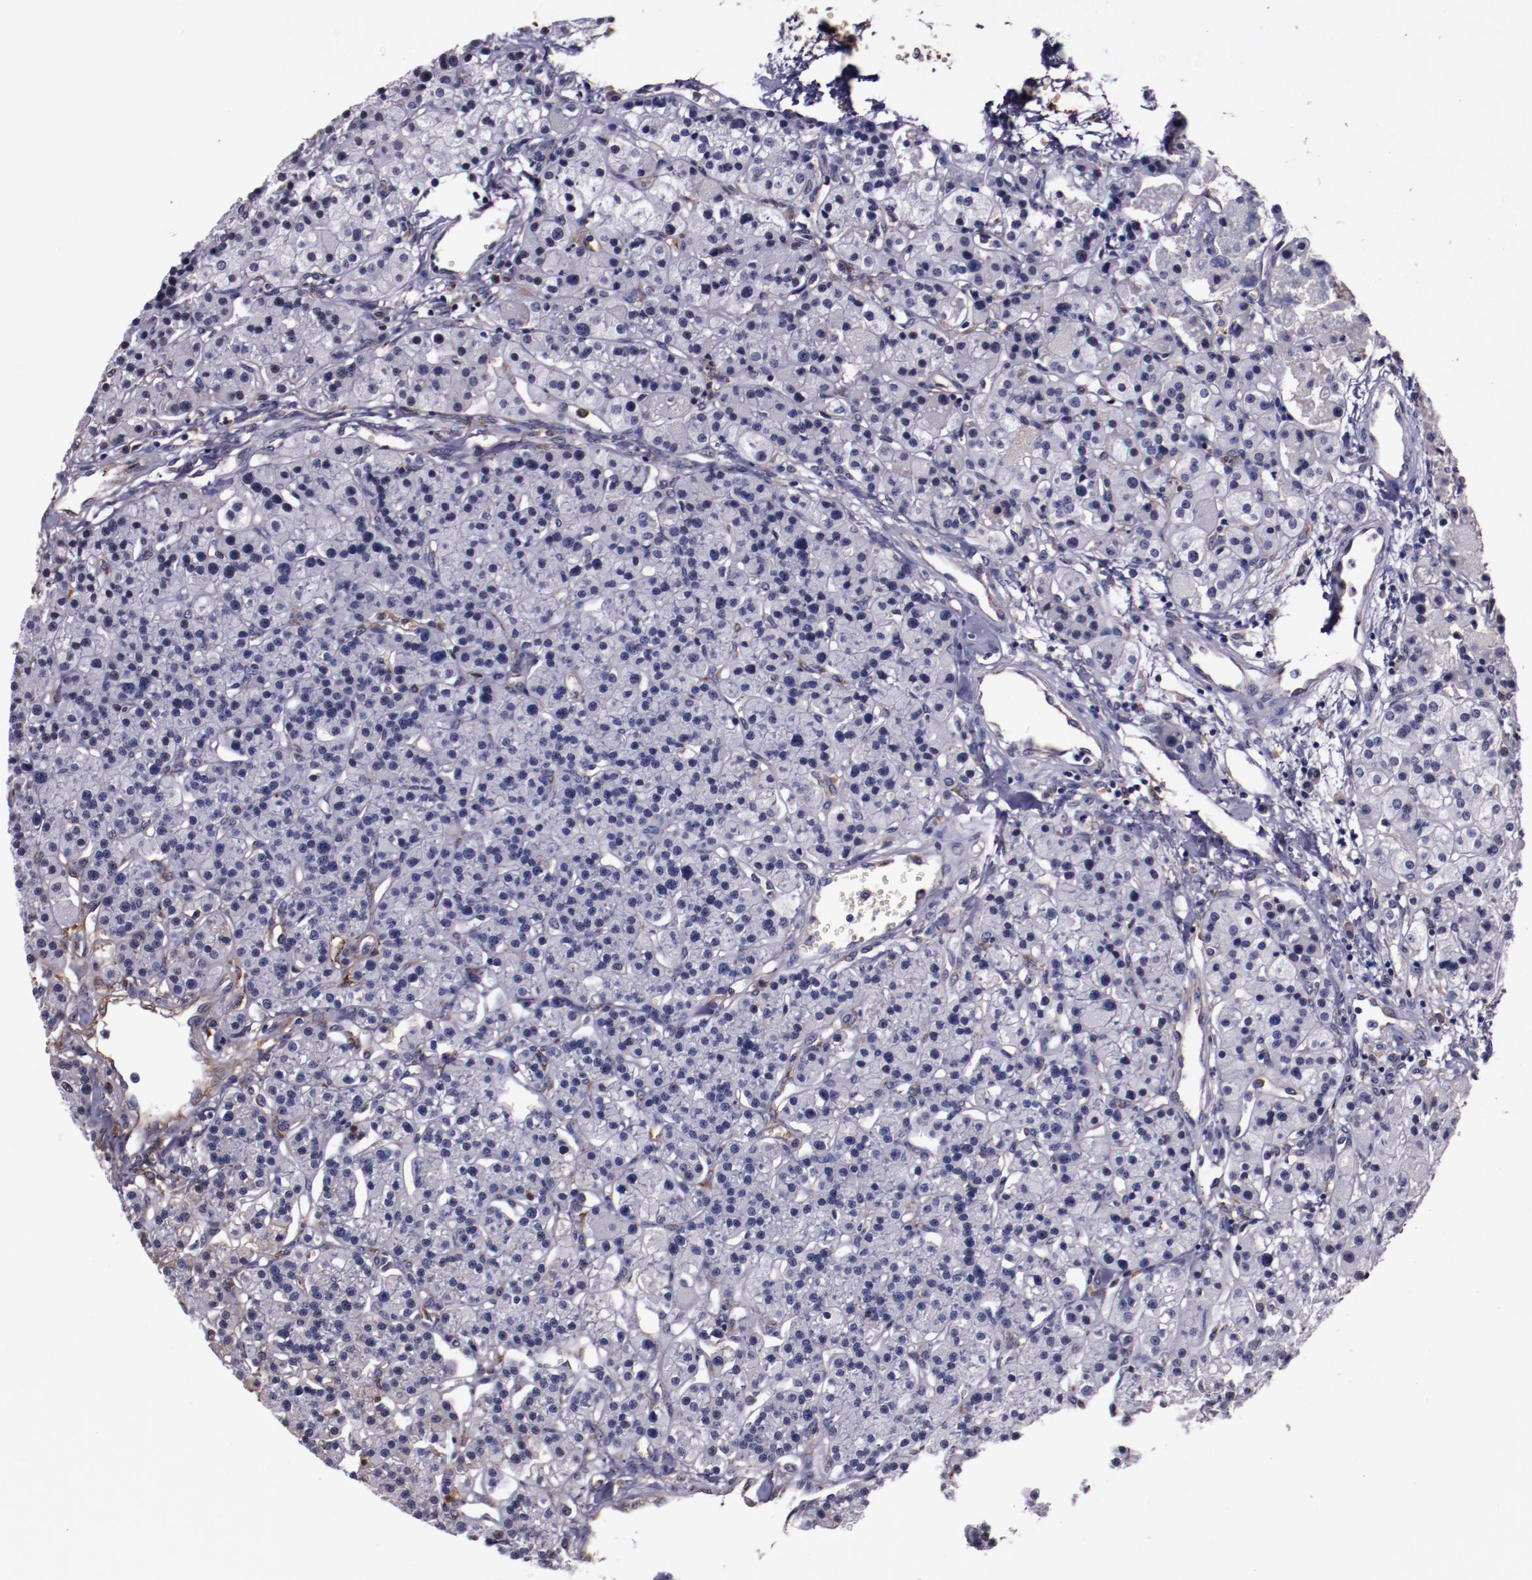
{"staining": {"intensity": "moderate", "quantity": ">75%", "location": "cytoplasmic/membranous"}, "tissue": "parathyroid gland", "cell_type": "Glandular cells", "image_type": "normal", "snomed": [{"axis": "morphology", "description": "Normal tissue, NOS"}, {"axis": "topography", "description": "Parathyroid gland"}], "caption": "Immunohistochemistry (IHC) of unremarkable parathyroid gland exhibits medium levels of moderate cytoplasmic/membranous positivity in approximately >75% of glandular cells. Nuclei are stained in blue.", "gene": "A2M", "patient": {"sex": "female", "age": 58}}